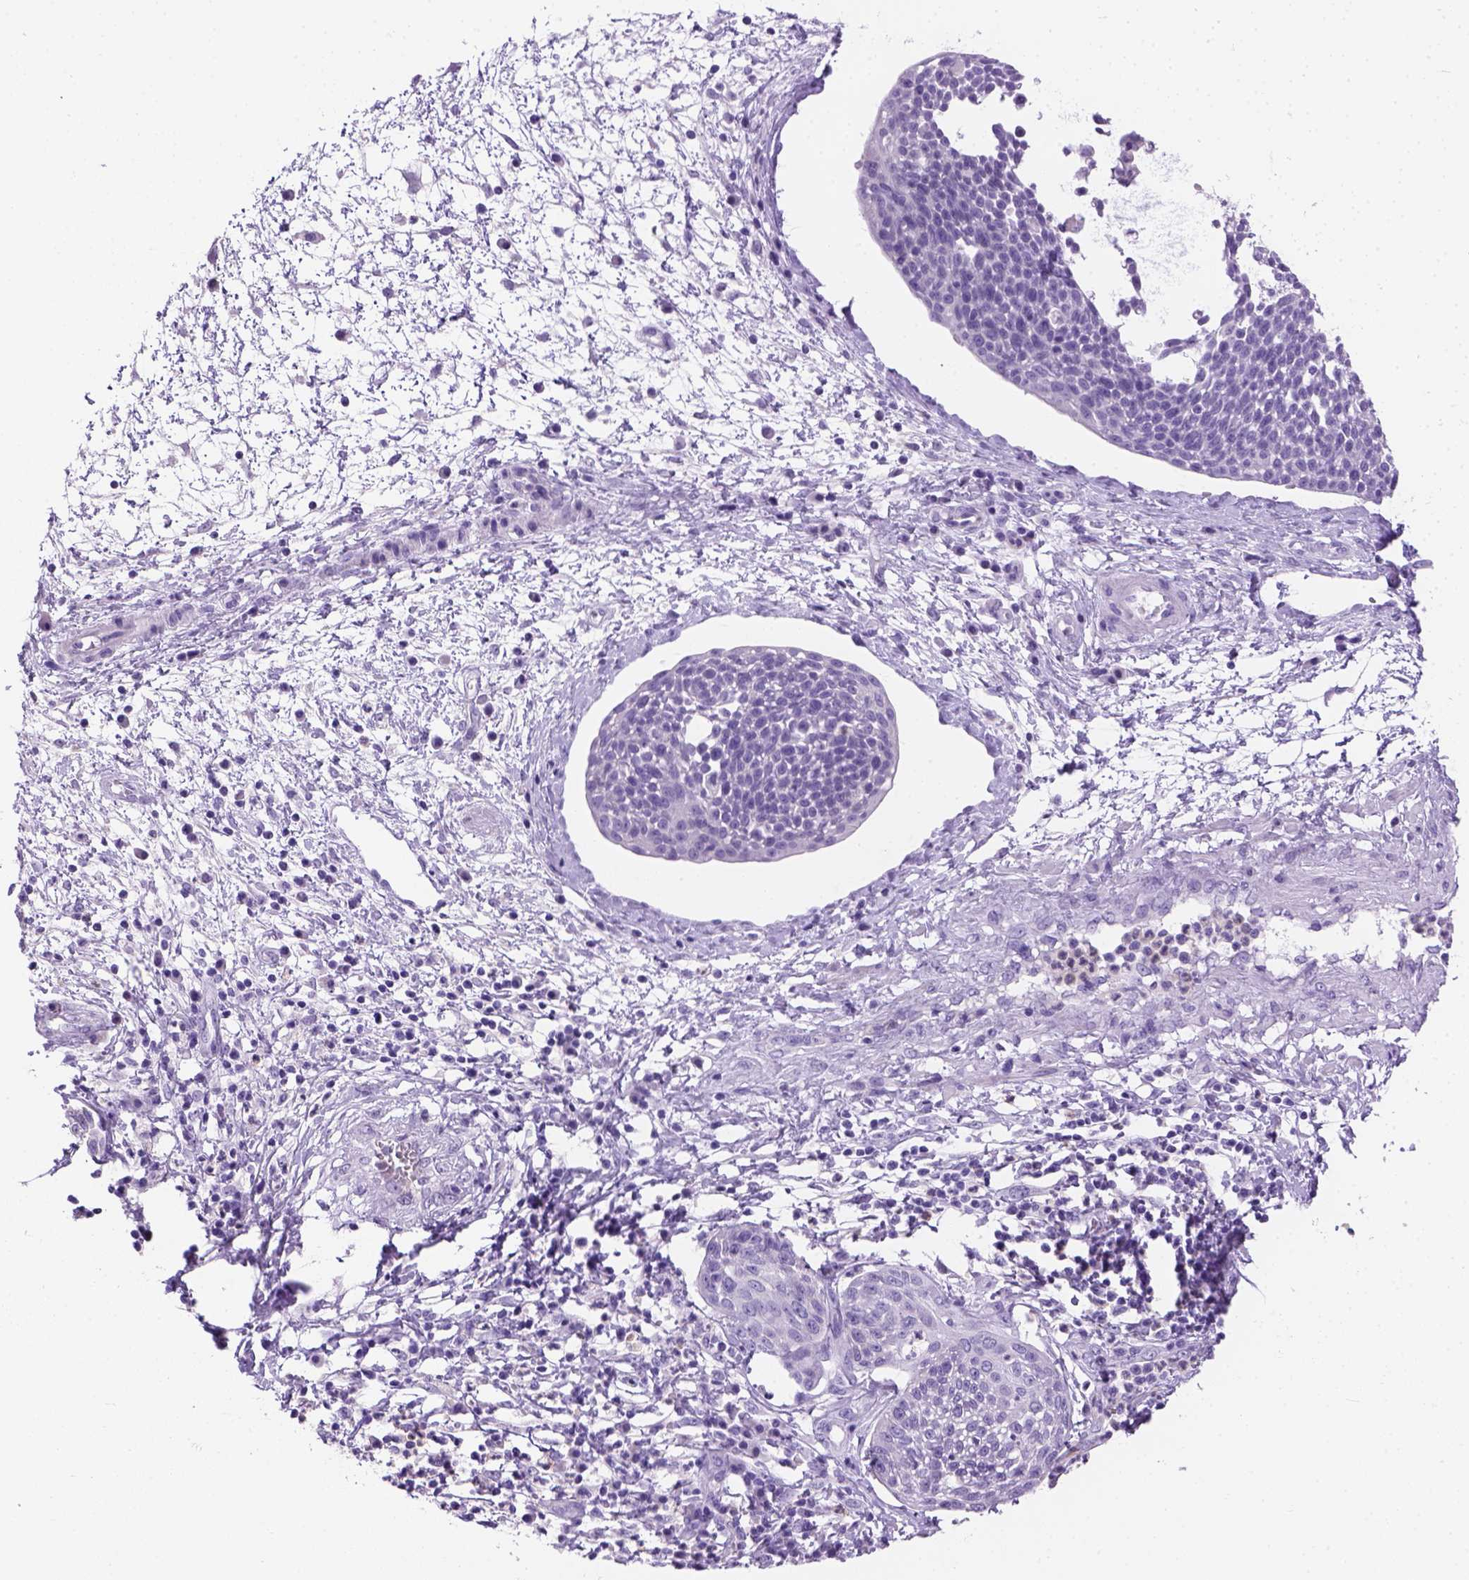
{"staining": {"intensity": "negative", "quantity": "none", "location": "none"}, "tissue": "cervical cancer", "cell_type": "Tumor cells", "image_type": "cancer", "snomed": [{"axis": "morphology", "description": "Squamous cell carcinoma, NOS"}, {"axis": "topography", "description": "Cervix"}], "caption": "Squamous cell carcinoma (cervical) stained for a protein using immunohistochemistry displays no expression tumor cells.", "gene": "TMEM38A", "patient": {"sex": "female", "age": 34}}